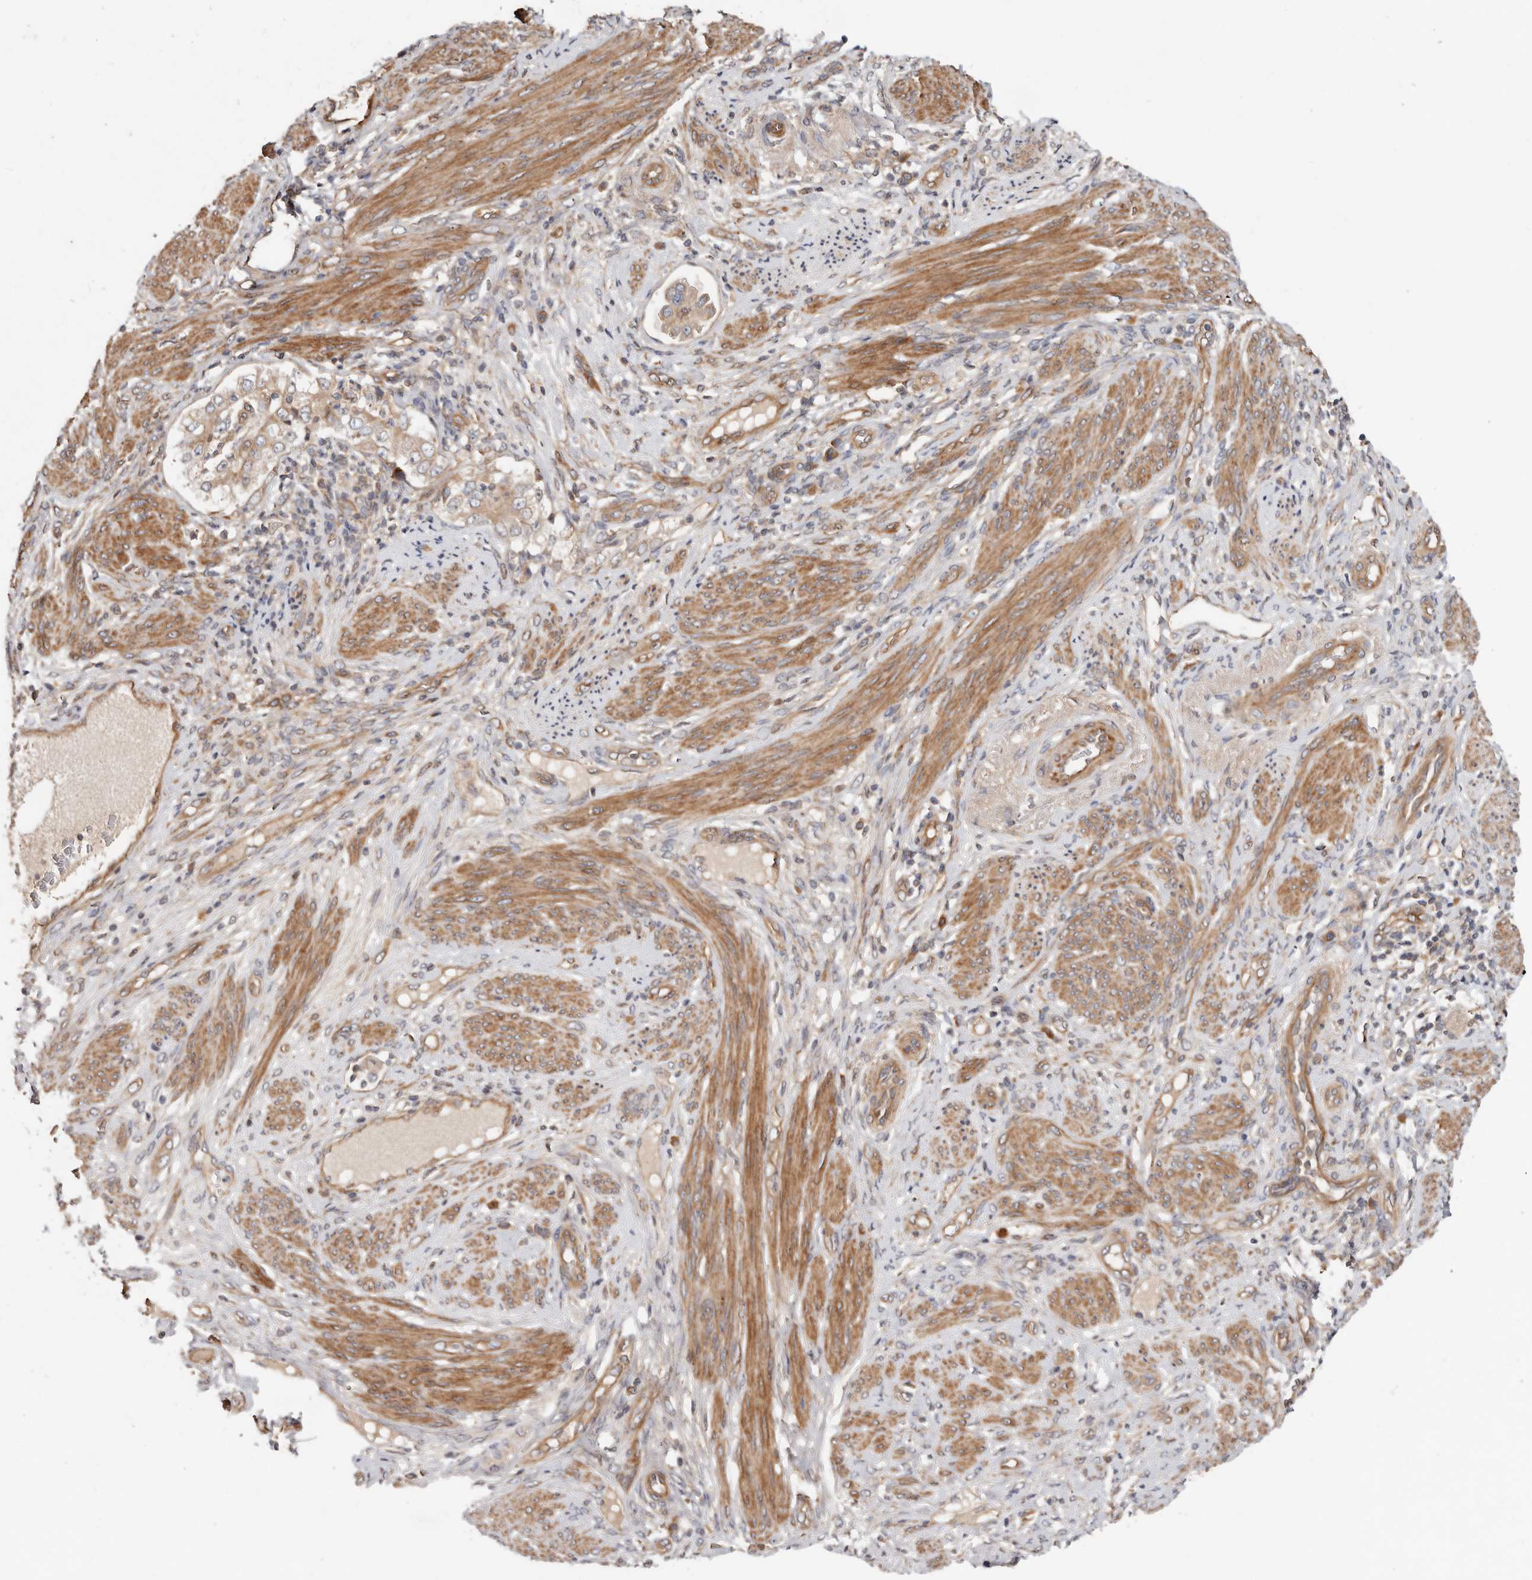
{"staining": {"intensity": "weak", "quantity": ">75%", "location": "cytoplasmic/membranous"}, "tissue": "endometrial cancer", "cell_type": "Tumor cells", "image_type": "cancer", "snomed": [{"axis": "morphology", "description": "Adenocarcinoma, NOS"}, {"axis": "topography", "description": "Endometrium"}], "caption": "Weak cytoplasmic/membranous staining is identified in approximately >75% of tumor cells in endometrial adenocarcinoma.", "gene": "MACF1", "patient": {"sex": "female", "age": 85}}